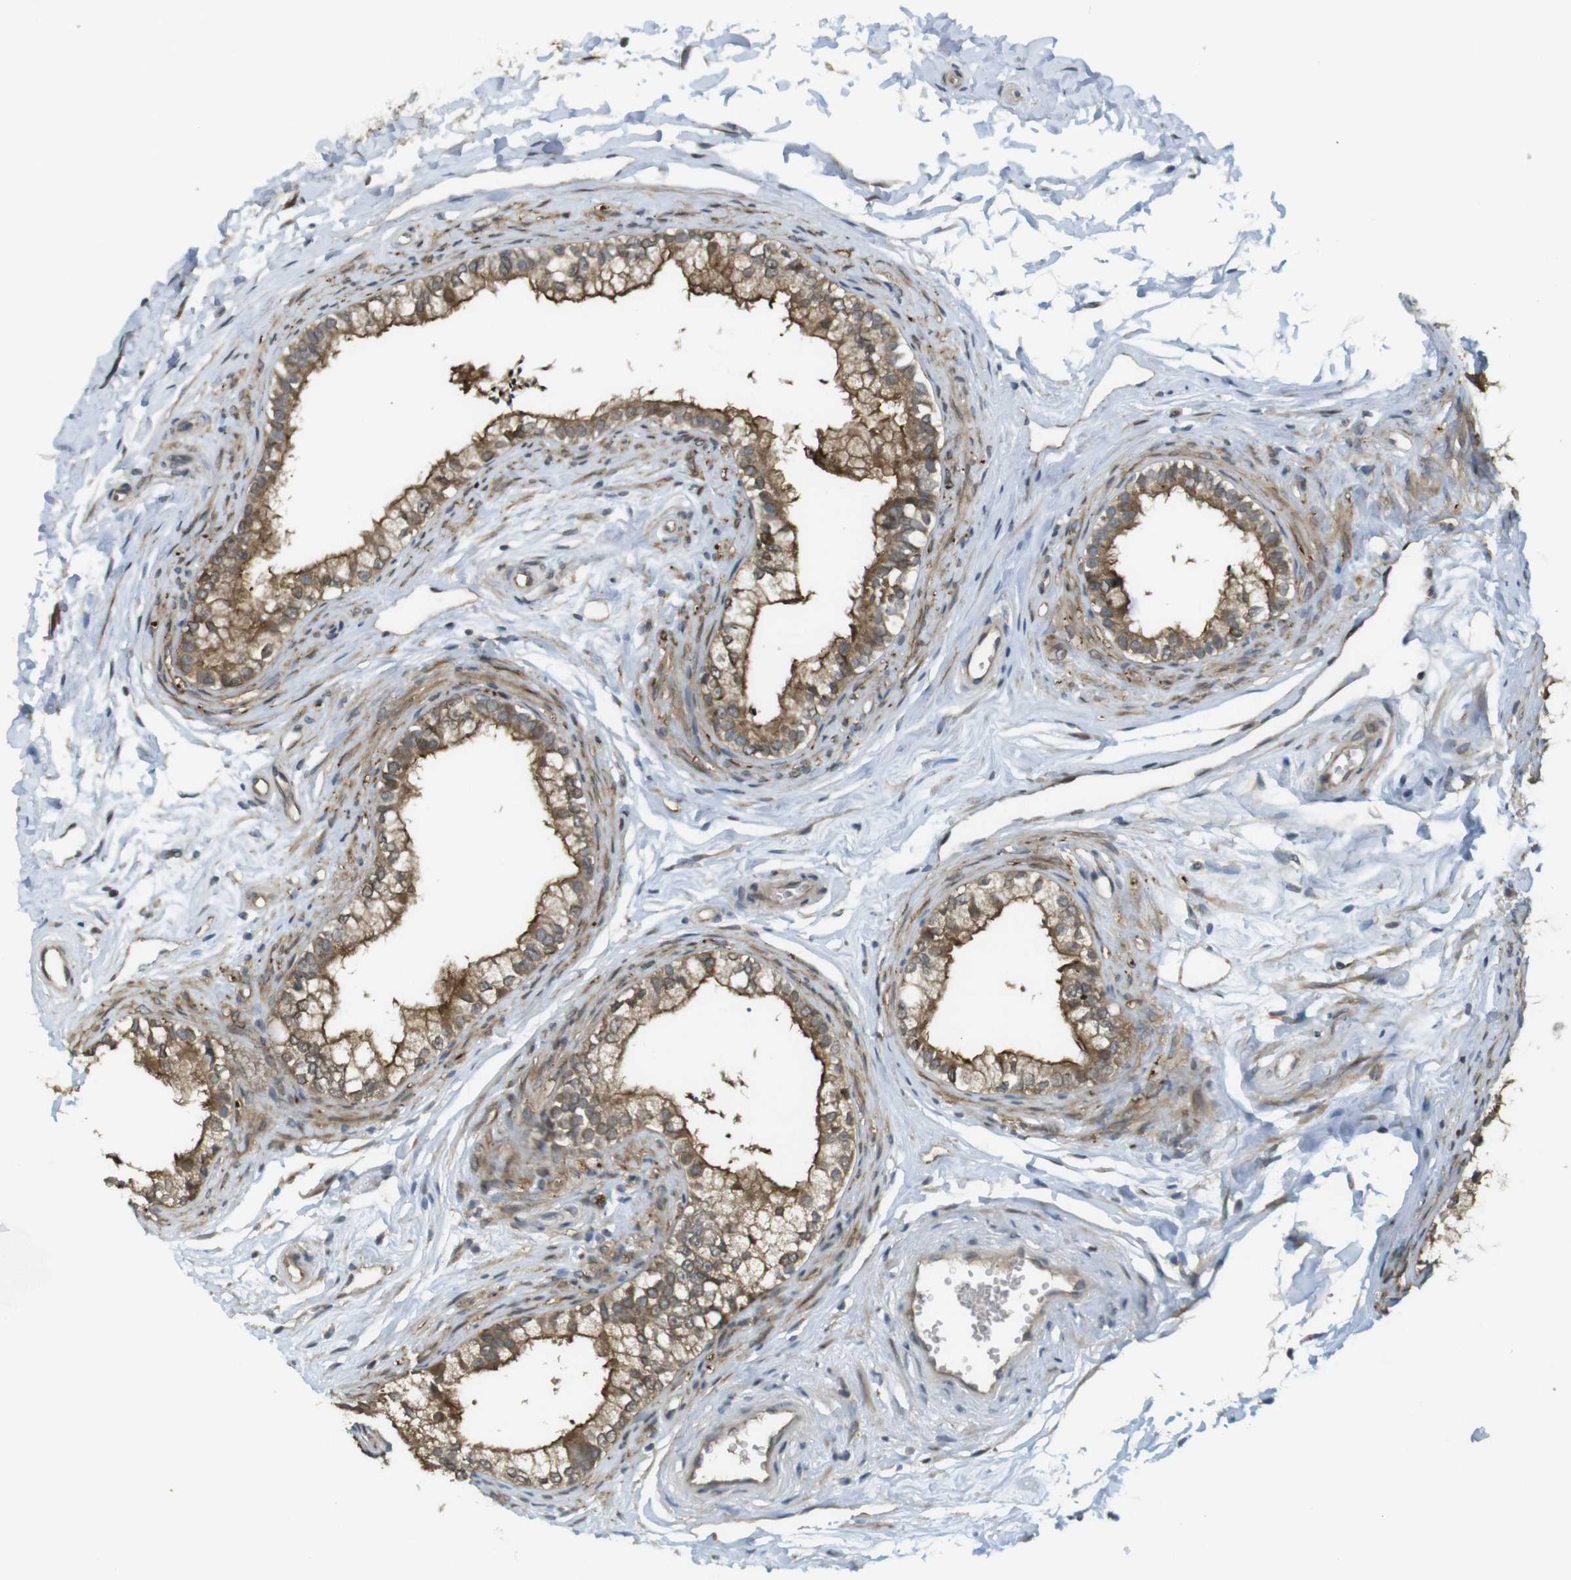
{"staining": {"intensity": "moderate", "quantity": ">75%", "location": "cytoplasmic/membranous"}, "tissue": "epididymis", "cell_type": "Glandular cells", "image_type": "normal", "snomed": [{"axis": "morphology", "description": "Normal tissue, NOS"}, {"axis": "topography", "description": "Epididymis"}], "caption": "Human epididymis stained for a protein (brown) exhibits moderate cytoplasmic/membranous positive expression in approximately >75% of glandular cells.", "gene": "CLRN3", "patient": {"sex": "male", "age": 56}}